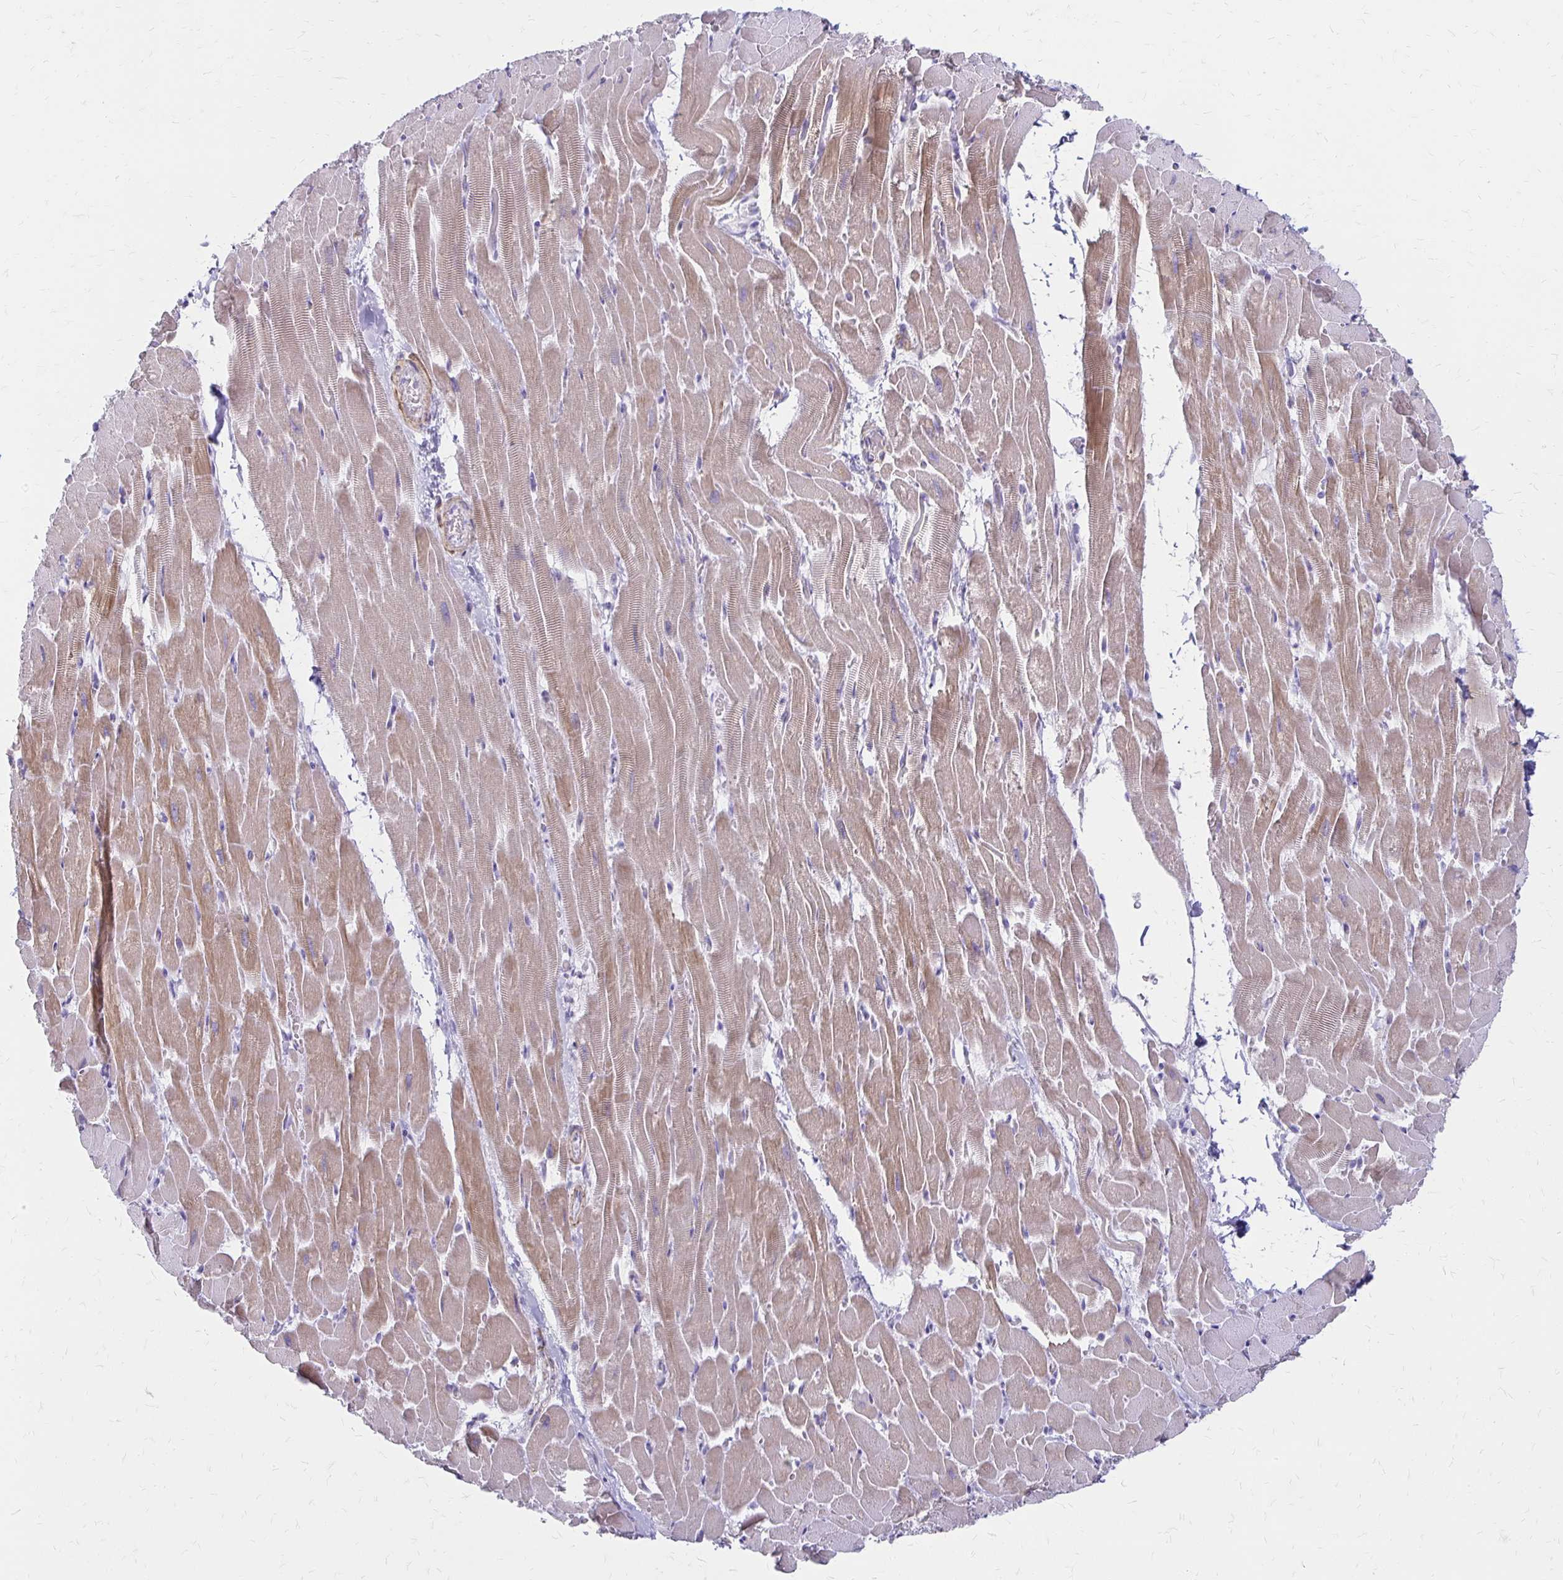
{"staining": {"intensity": "weak", "quantity": ">75%", "location": "cytoplasmic/membranous"}, "tissue": "heart muscle", "cell_type": "Cardiomyocytes", "image_type": "normal", "snomed": [{"axis": "morphology", "description": "Normal tissue, NOS"}, {"axis": "topography", "description": "Heart"}], "caption": "DAB (3,3'-diaminobenzidine) immunohistochemical staining of benign human heart muscle shows weak cytoplasmic/membranous protein expression in approximately >75% of cardiomyocytes.", "gene": "IVL", "patient": {"sex": "male", "age": 37}}